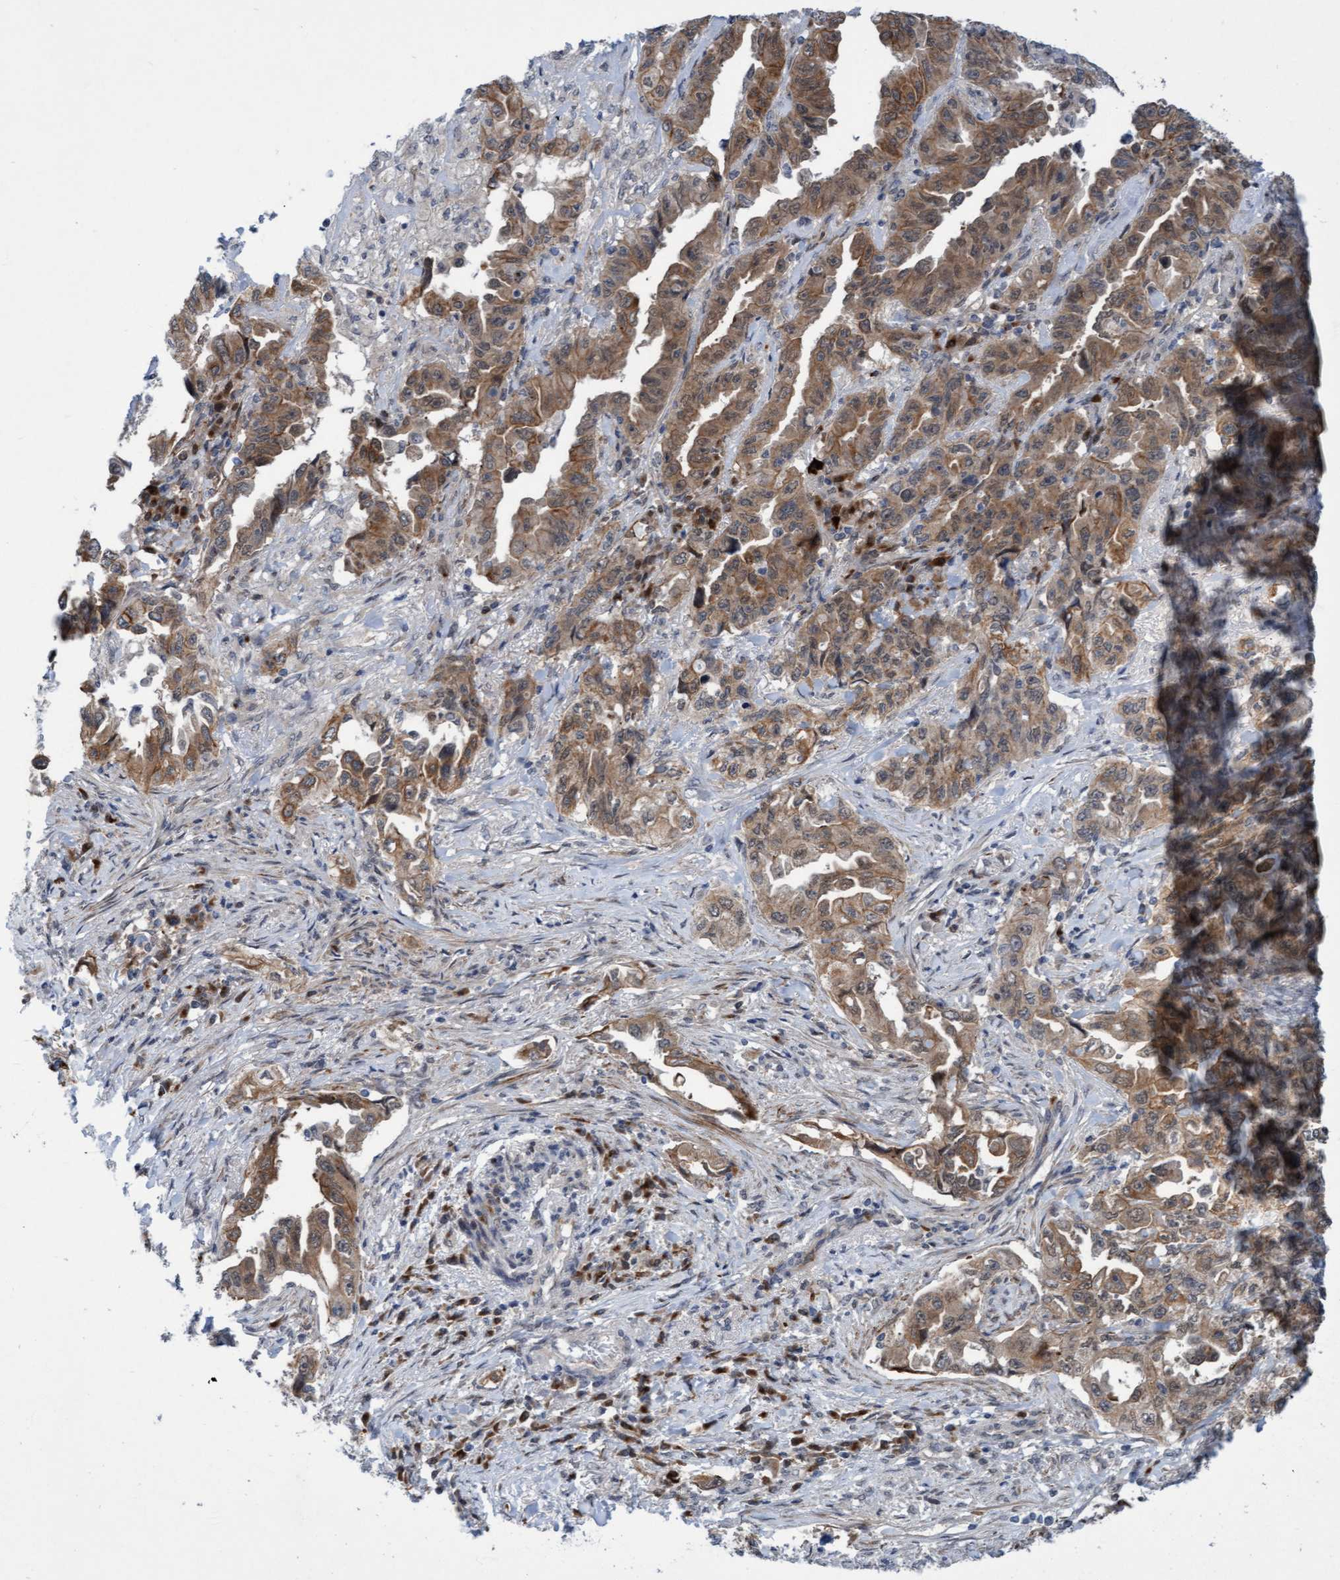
{"staining": {"intensity": "moderate", "quantity": ">75%", "location": "cytoplasmic/membranous"}, "tissue": "lung cancer", "cell_type": "Tumor cells", "image_type": "cancer", "snomed": [{"axis": "morphology", "description": "Adenocarcinoma, NOS"}, {"axis": "topography", "description": "Lung"}], "caption": "Immunohistochemistry (DAB) staining of human lung cancer (adenocarcinoma) shows moderate cytoplasmic/membranous protein expression in about >75% of tumor cells.", "gene": "RAP1GAP2", "patient": {"sex": "female", "age": 51}}